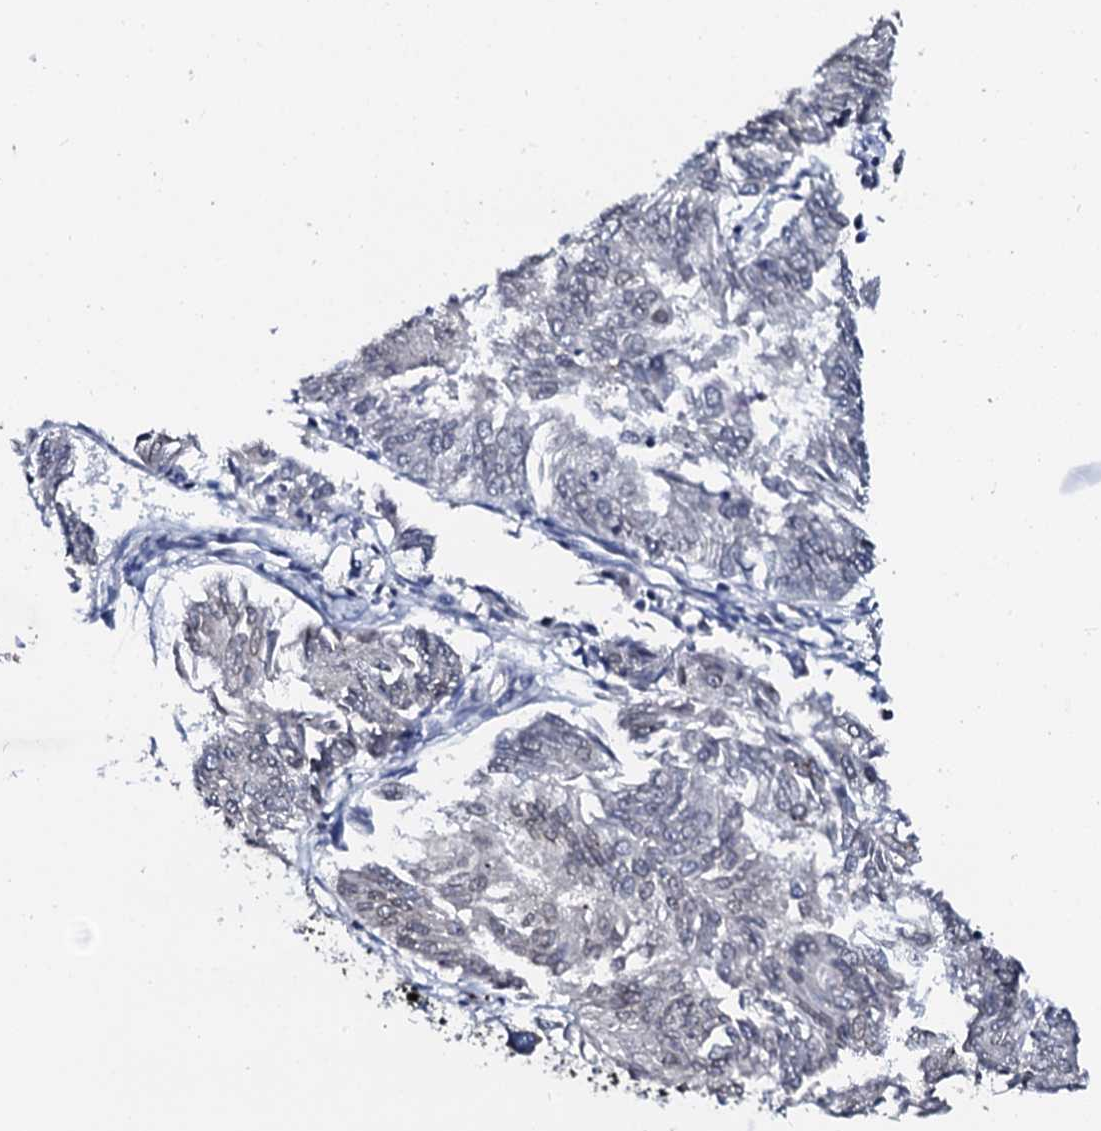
{"staining": {"intensity": "negative", "quantity": "none", "location": "none"}, "tissue": "endometrial cancer", "cell_type": "Tumor cells", "image_type": "cancer", "snomed": [{"axis": "morphology", "description": "Adenocarcinoma, NOS"}, {"axis": "topography", "description": "Endometrium"}], "caption": "The immunohistochemistry image has no significant staining in tumor cells of endometrial cancer (adenocarcinoma) tissue.", "gene": "NUP58", "patient": {"sex": "female", "age": 58}}